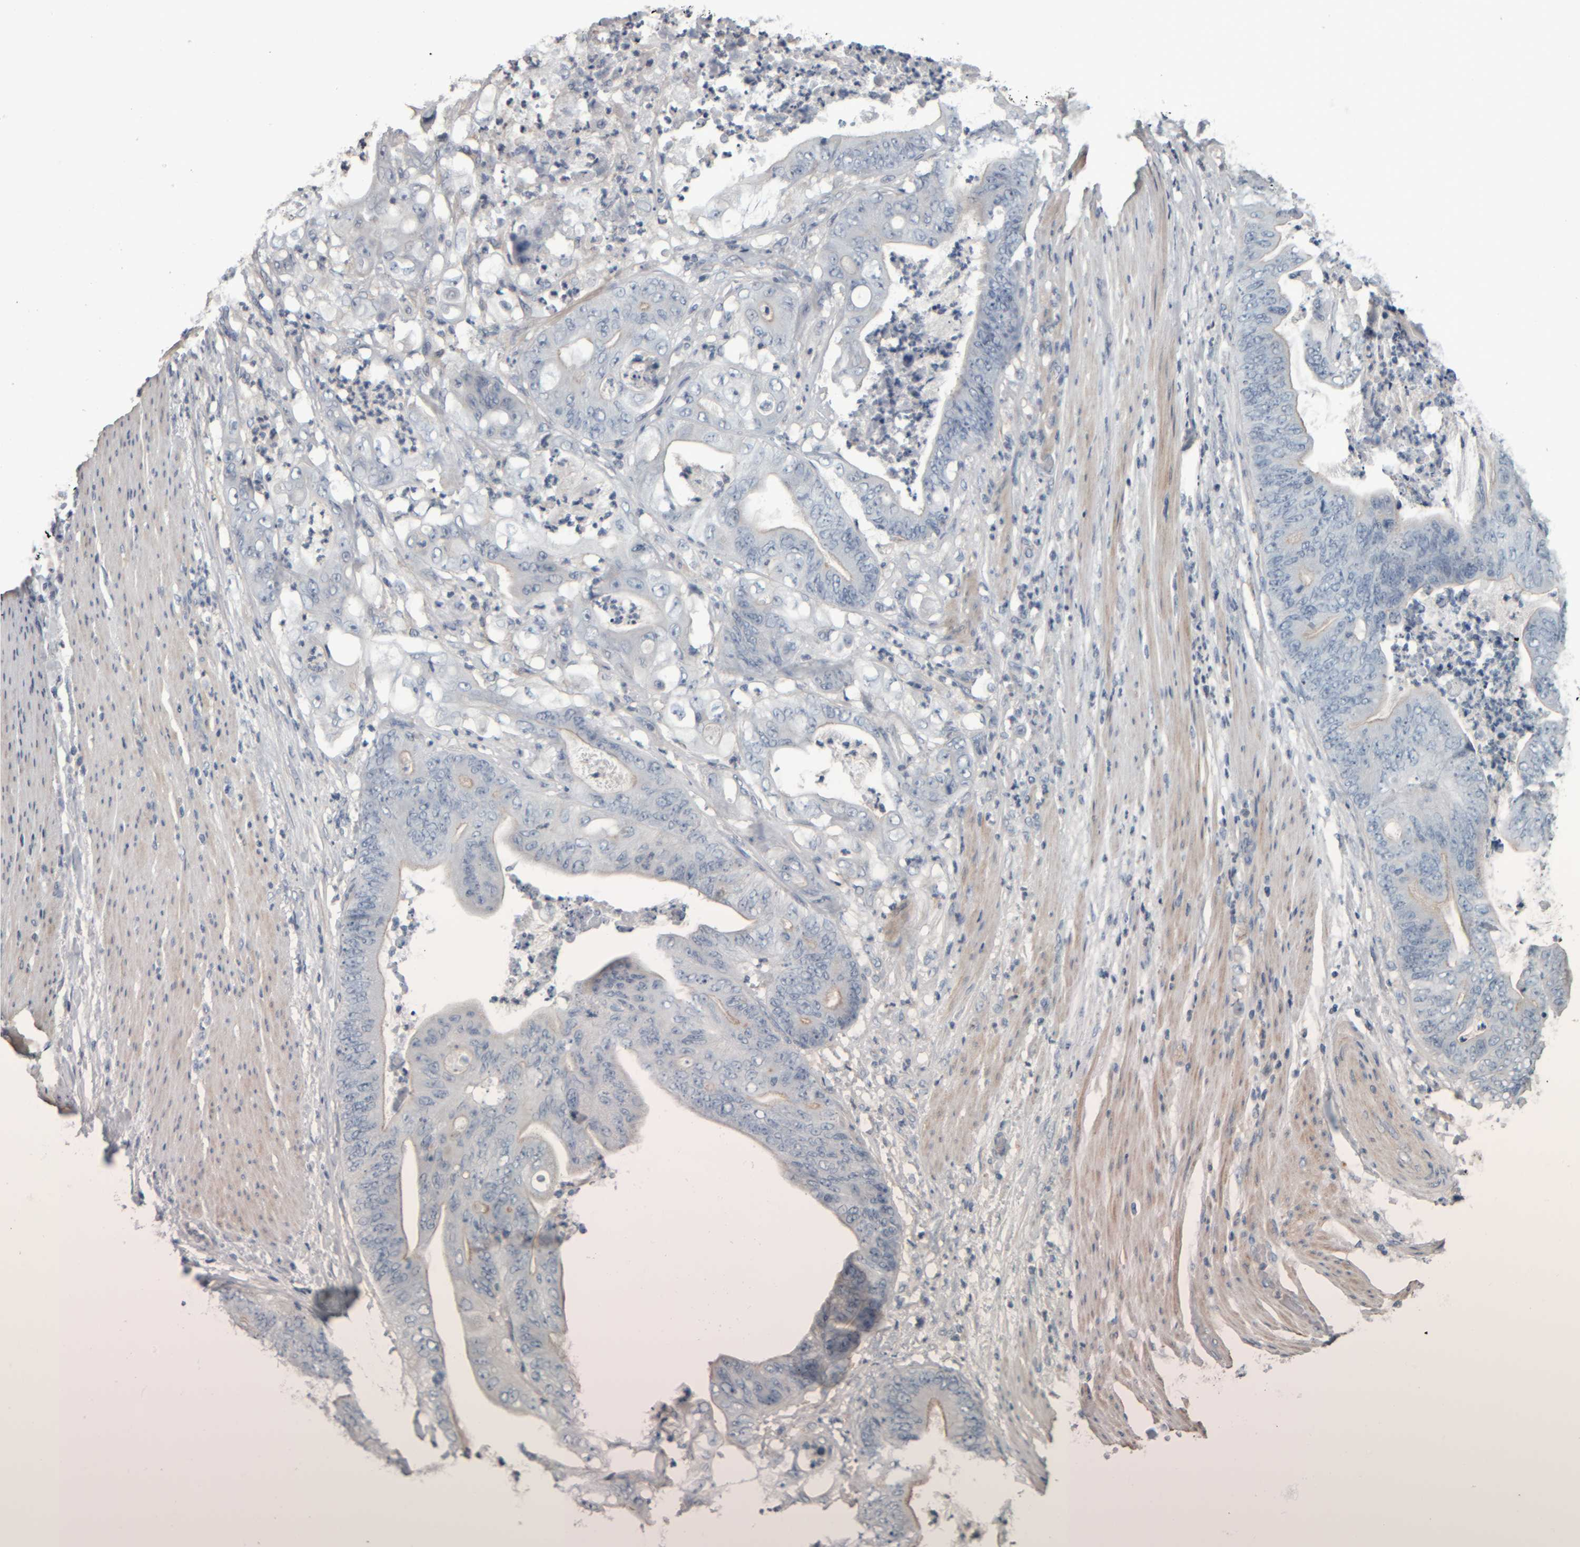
{"staining": {"intensity": "weak", "quantity": "<25%", "location": "cytoplasmic/membranous"}, "tissue": "stomach cancer", "cell_type": "Tumor cells", "image_type": "cancer", "snomed": [{"axis": "morphology", "description": "Adenocarcinoma, NOS"}, {"axis": "topography", "description": "Stomach"}], "caption": "DAB (3,3'-diaminobenzidine) immunohistochemical staining of human stomach cancer demonstrates no significant positivity in tumor cells. The staining is performed using DAB brown chromogen with nuclei counter-stained in using hematoxylin.", "gene": "CAVIN4", "patient": {"sex": "female", "age": 73}}